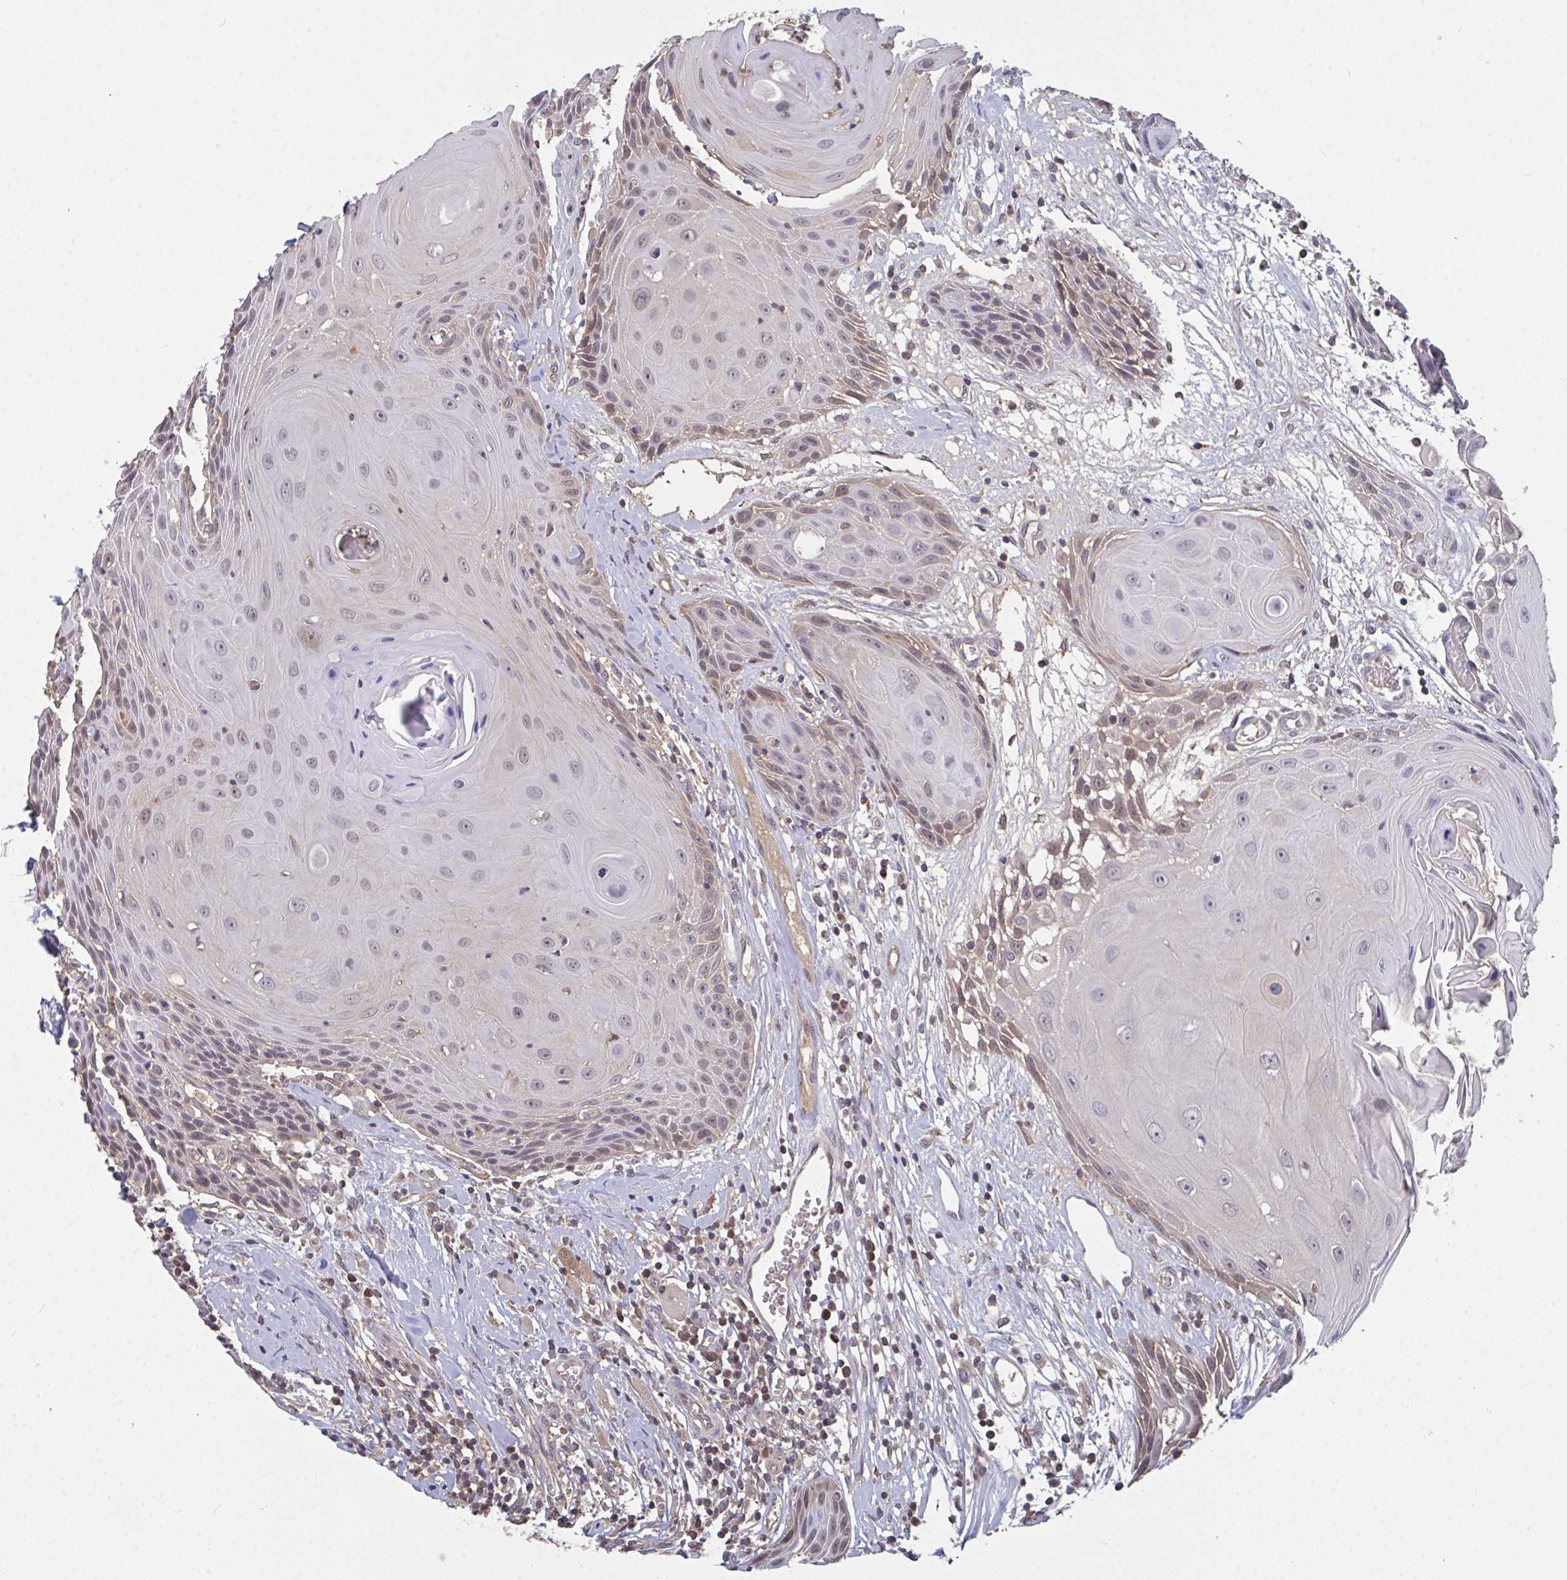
{"staining": {"intensity": "moderate", "quantity": "25%-75%", "location": "cytoplasmic/membranous,nuclear"}, "tissue": "head and neck cancer", "cell_type": "Tumor cells", "image_type": "cancer", "snomed": [{"axis": "morphology", "description": "Squamous cell carcinoma, NOS"}, {"axis": "topography", "description": "Oral tissue"}, {"axis": "topography", "description": "Head-Neck"}], "caption": "Protein expression analysis of head and neck cancer displays moderate cytoplasmic/membranous and nuclear expression in about 25%-75% of tumor cells.", "gene": "TTC9C", "patient": {"sex": "male", "age": 49}}